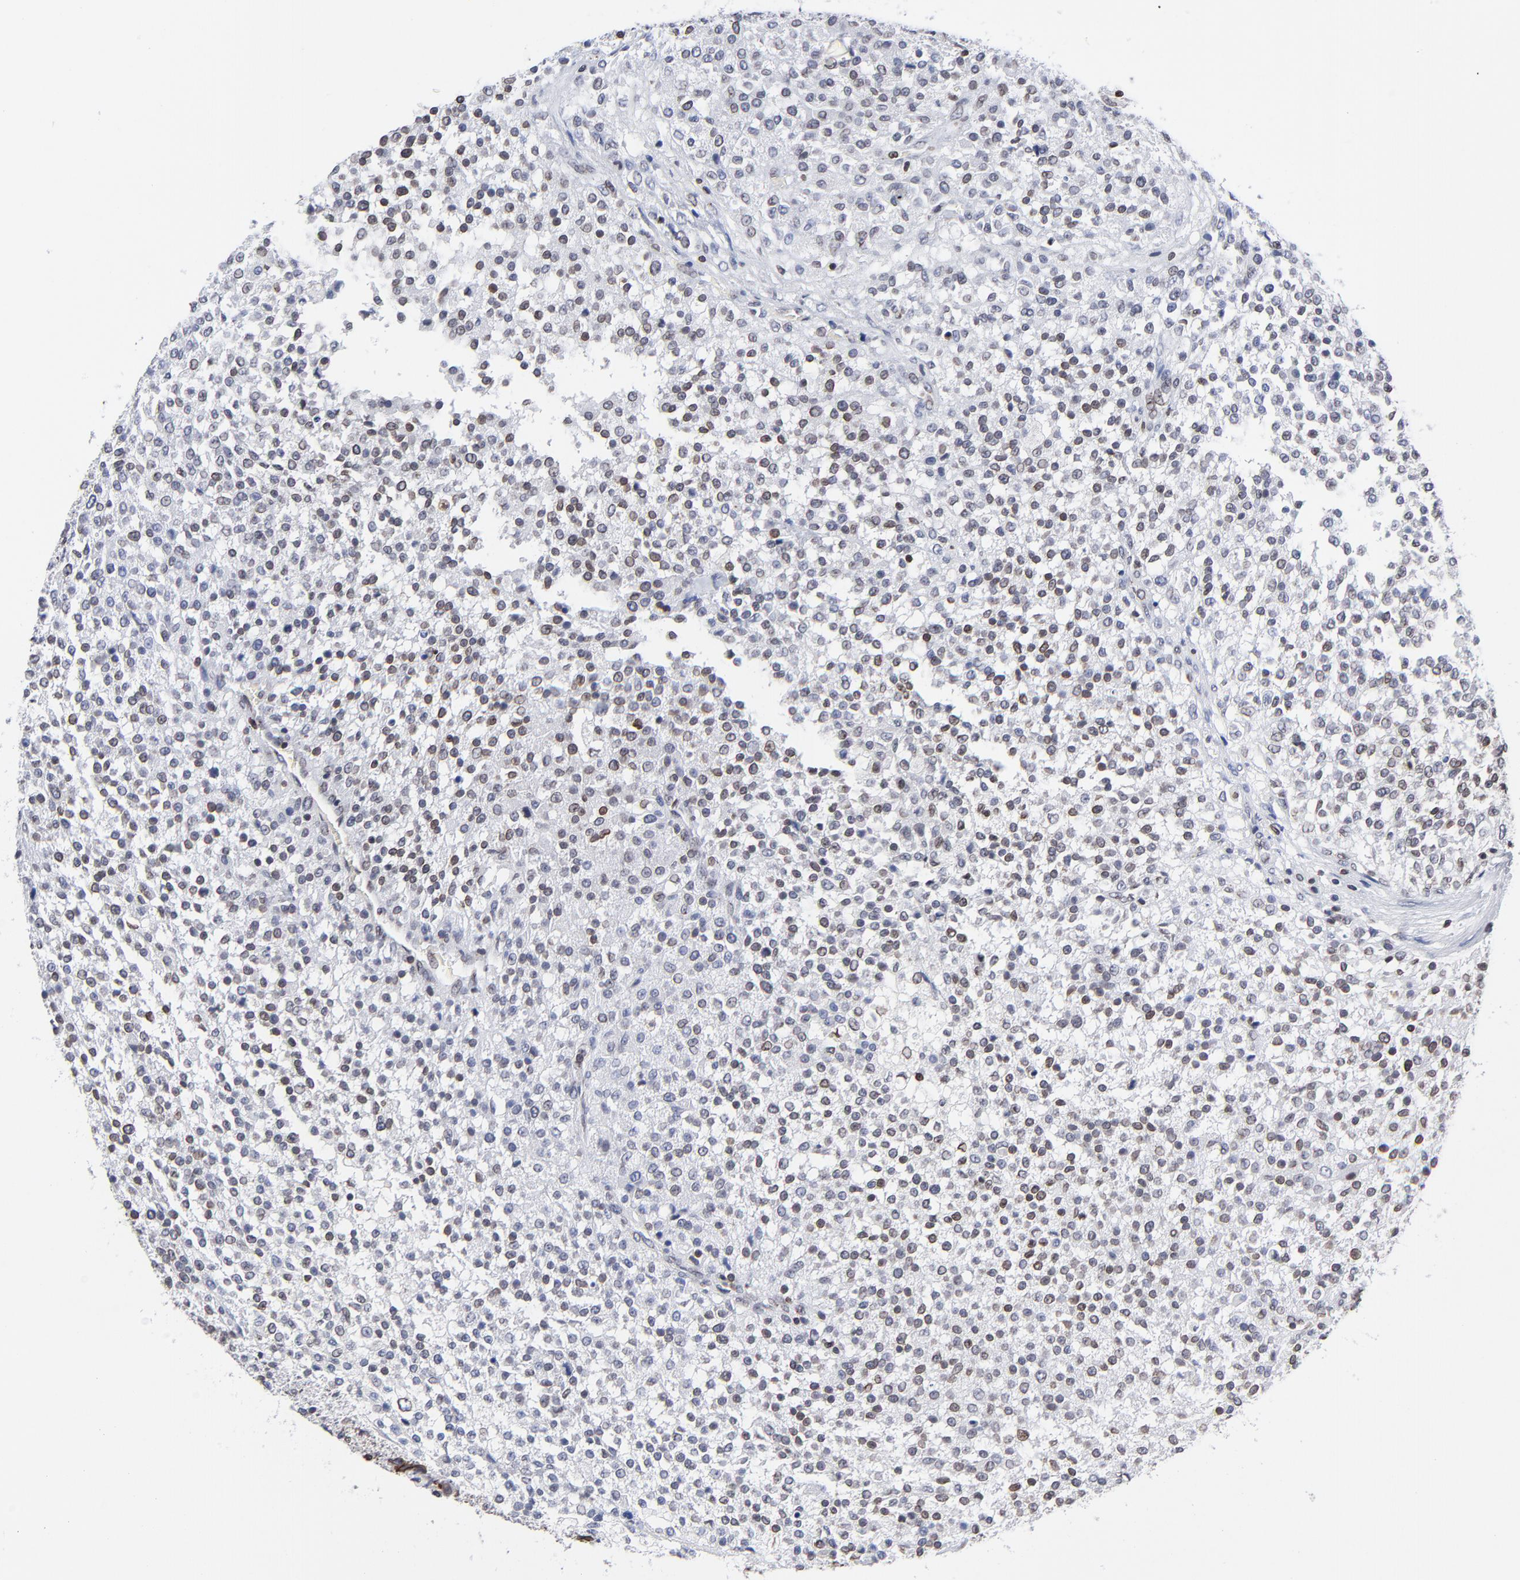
{"staining": {"intensity": "weak", "quantity": "25%-75%", "location": "cytoplasmic/membranous,nuclear"}, "tissue": "testis cancer", "cell_type": "Tumor cells", "image_type": "cancer", "snomed": [{"axis": "morphology", "description": "Seminoma, NOS"}, {"axis": "topography", "description": "Testis"}], "caption": "Protein positivity by immunohistochemistry reveals weak cytoplasmic/membranous and nuclear expression in approximately 25%-75% of tumor cells in testis cancer (seminoma).", "gene": "THAP7", "patient": {"sex": "male", "age": 59}}